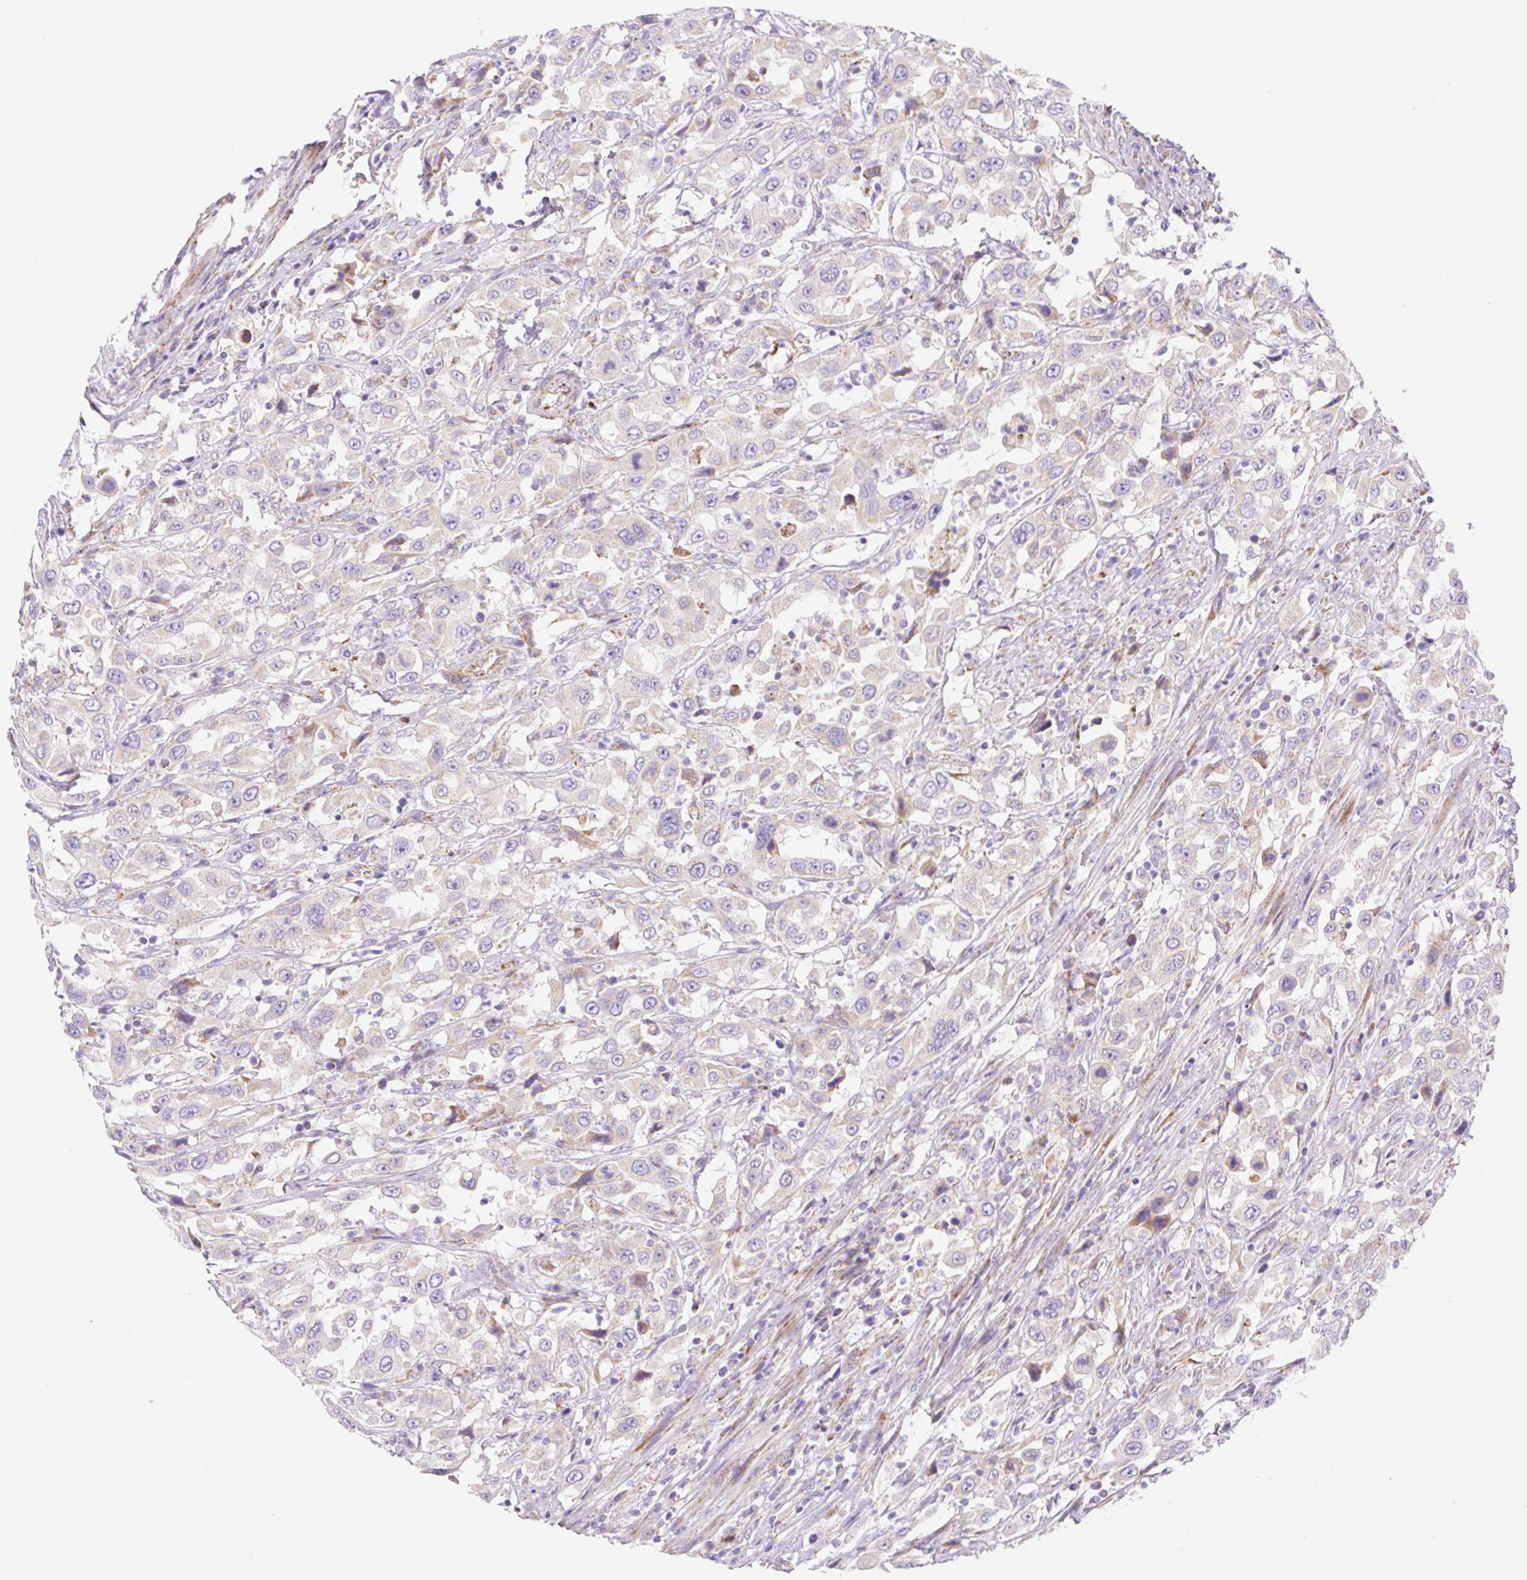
{"staining": {"intensity": "weak", "quantity": "25%-75%", "location": "cytoplasmic/membranous"}, "tissue": "urothelial cancer", "cell_type": "Tumor cells", "image_type": "cancer", "snomed": [{"axis": "morphology", "description": "Urothelial carcinoma, High grade"}, {"axis": "topography", "description": "Urinary bladder"}], "caption": "Human urothelial cancer stained for a protein (brown) exhibits weak cytoplasmic/membranous positive staining in about 25%-75% of tumor cells.", "gene": "ETNK2", "patient": {"sex": "male", "age": 61}}